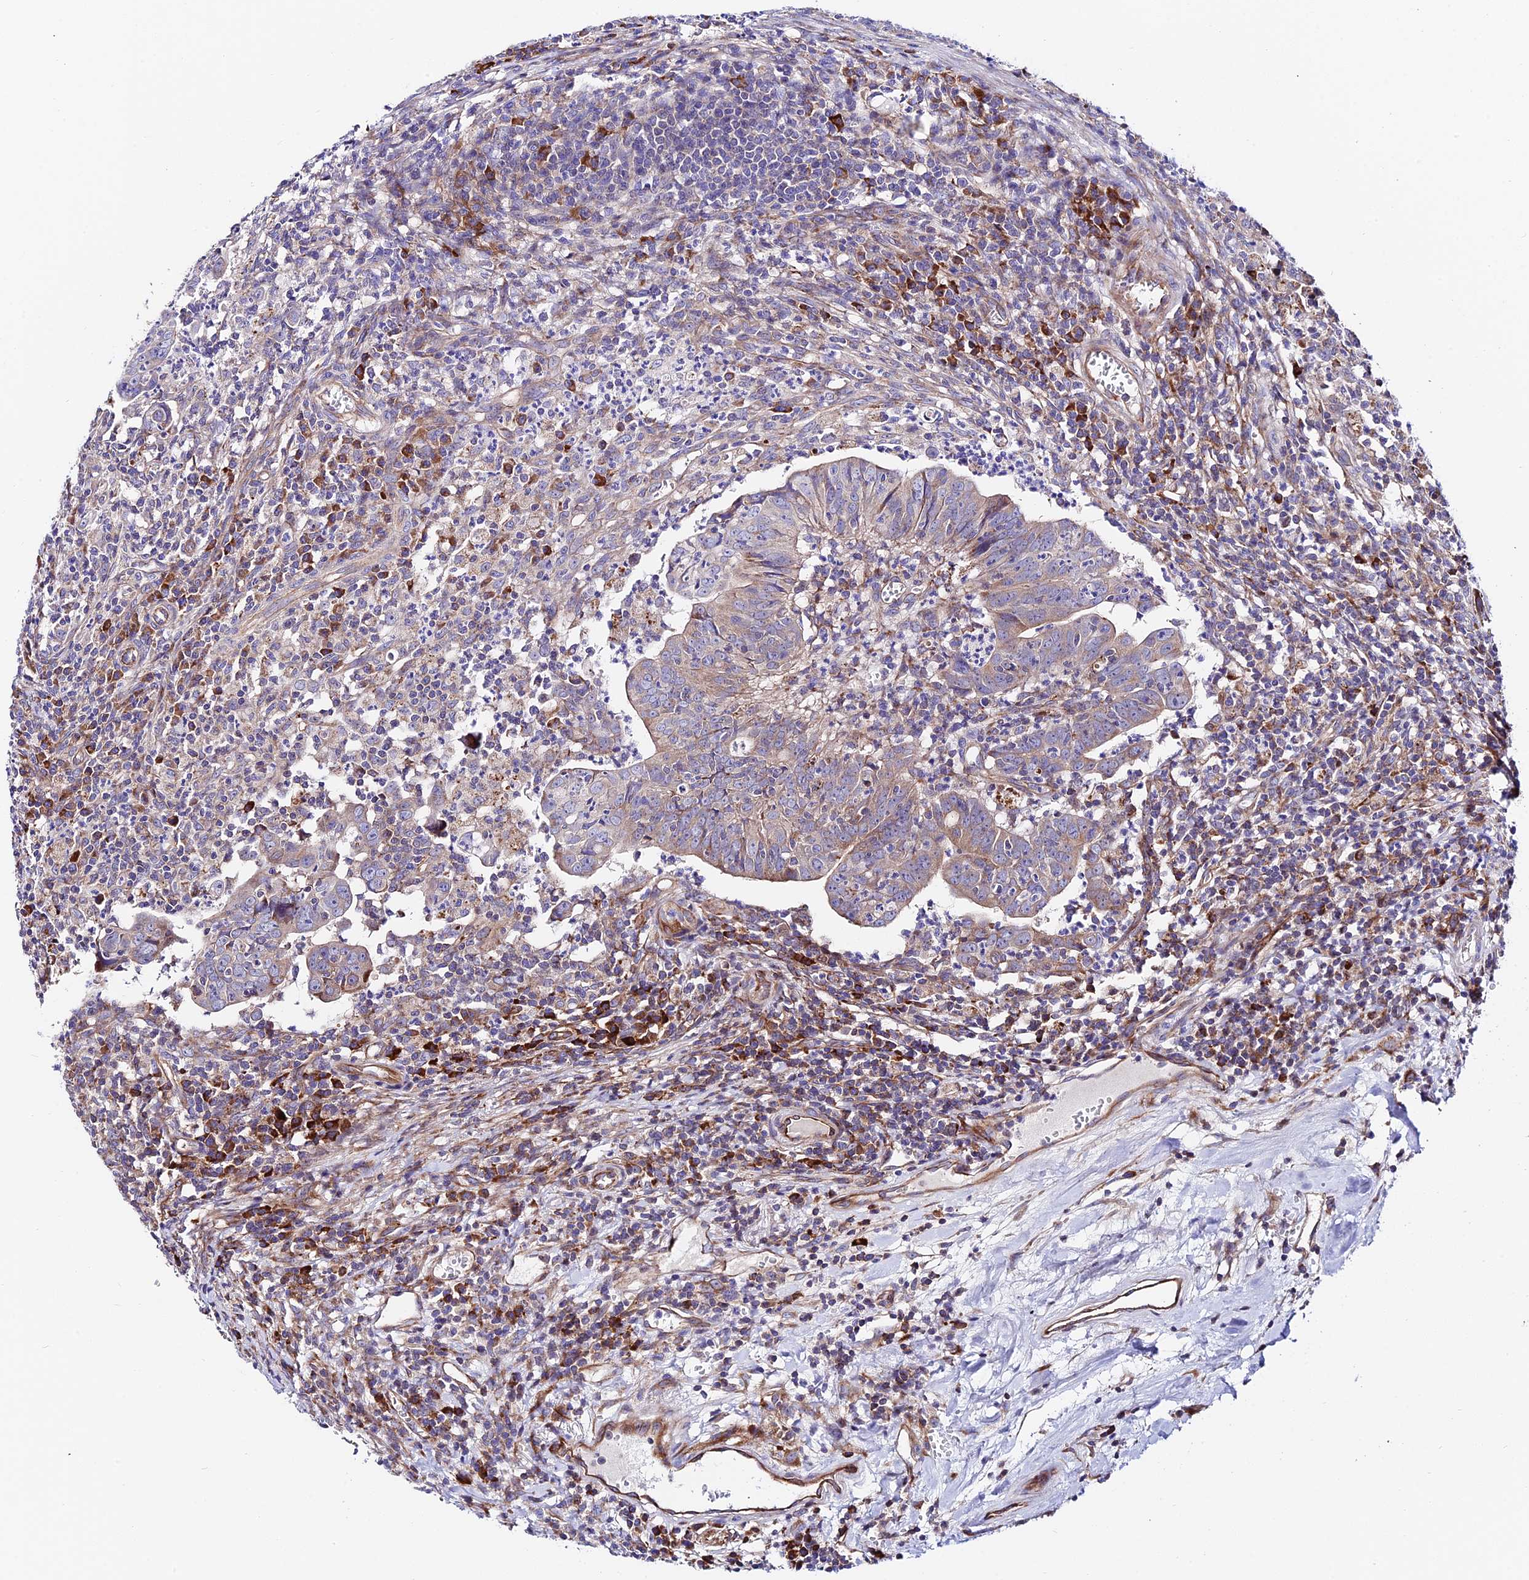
{"staining": {"intensity": "weak", "quantity": "<25%", "location": "cytoplasmic/membranous"}, "tissue": "colorectal cancer", "cell_type": "Tumor cells", "image_type": "cancer", "snomed": [{"axis": "morphology", "description": "Adenocarcinoma, NOS"}, {"axis": "topography", "description": "Rectum"}], "caption": "Tumor cells show no significant protein staining in colorectal cancer (adenocarcinoma).", "gene": "VPS13C", "patient": {"sex": "male", "age": 69}}